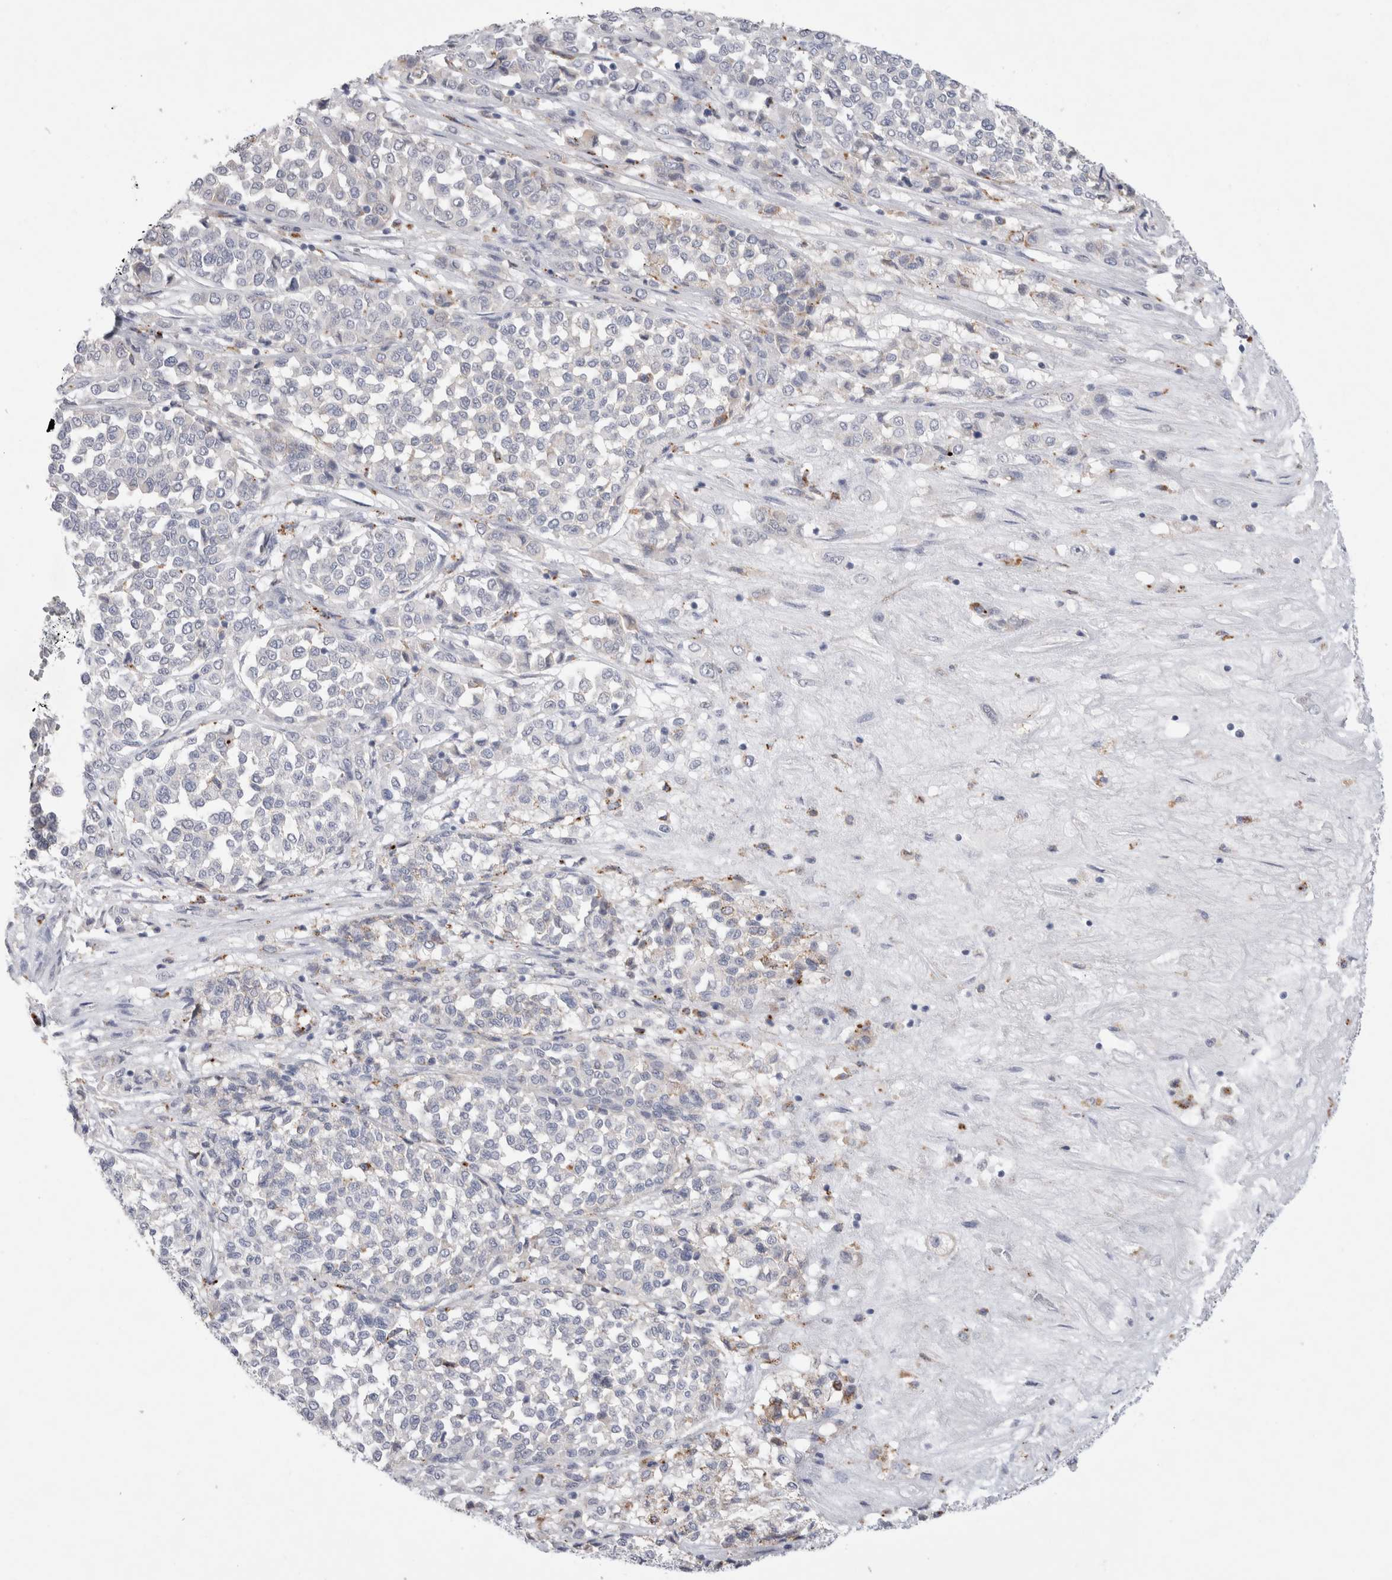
{"staining": {"intensity": "negative", "quantity": "none", "location": "none"}, "tissue": "melanoma", "cell_type": "Tumor cells", "image_type": "cancer", "snomed": [{"axis": "morphology", "description": "Malignant melanoma, Metastatic site"}, {"axis": "topography", "description": "Pancreas"}], "caption": "Immunohistochemical staining of melanoma reveals no significant staining in tumor cells. Nuclei are stained in blue.", "gene": "GAA", "patient": {"sex": "female", "age": 30}}